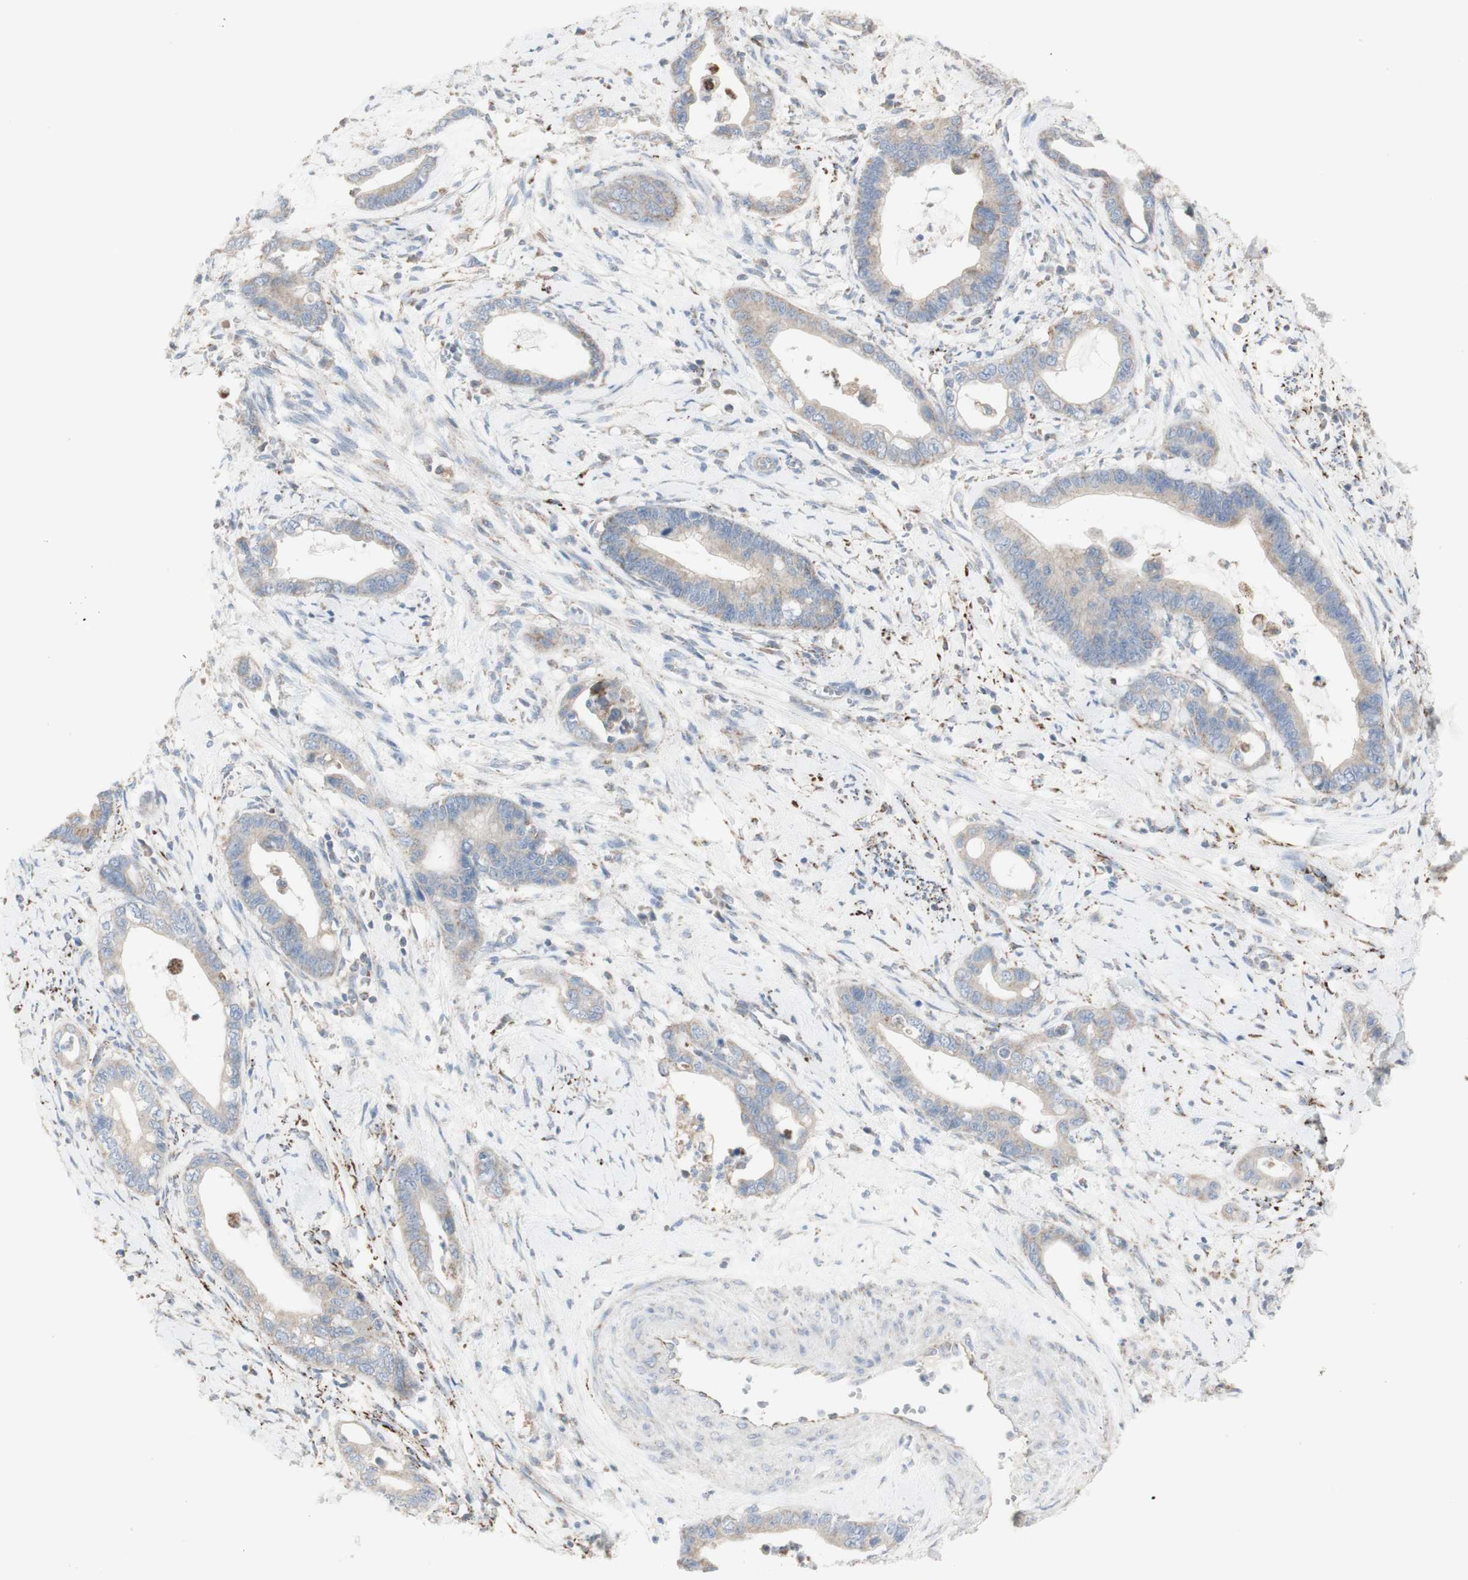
{"staining": {"intensity": "weak", "quantity": "25%-75%", "location": "cytoplasmic/membranous"}, "tissue": "cervical cancer", "cell_type": "Tumor cells", "image_type": "cancer", "snomed": [{"axis": "morphology", "description": "Adenocarcinoma, NOS"}, {"axis": "topography", "description": "Cervix"}], "caption": "DAB immunohistochemical staining of cervical adenocarcinoma exhibits weak cytoplasmic/membranous protein staining in about 25%-75% of tumor cells.", "gene": "CNTNAP1", "patient": {"sex": "female", "age": 44}}